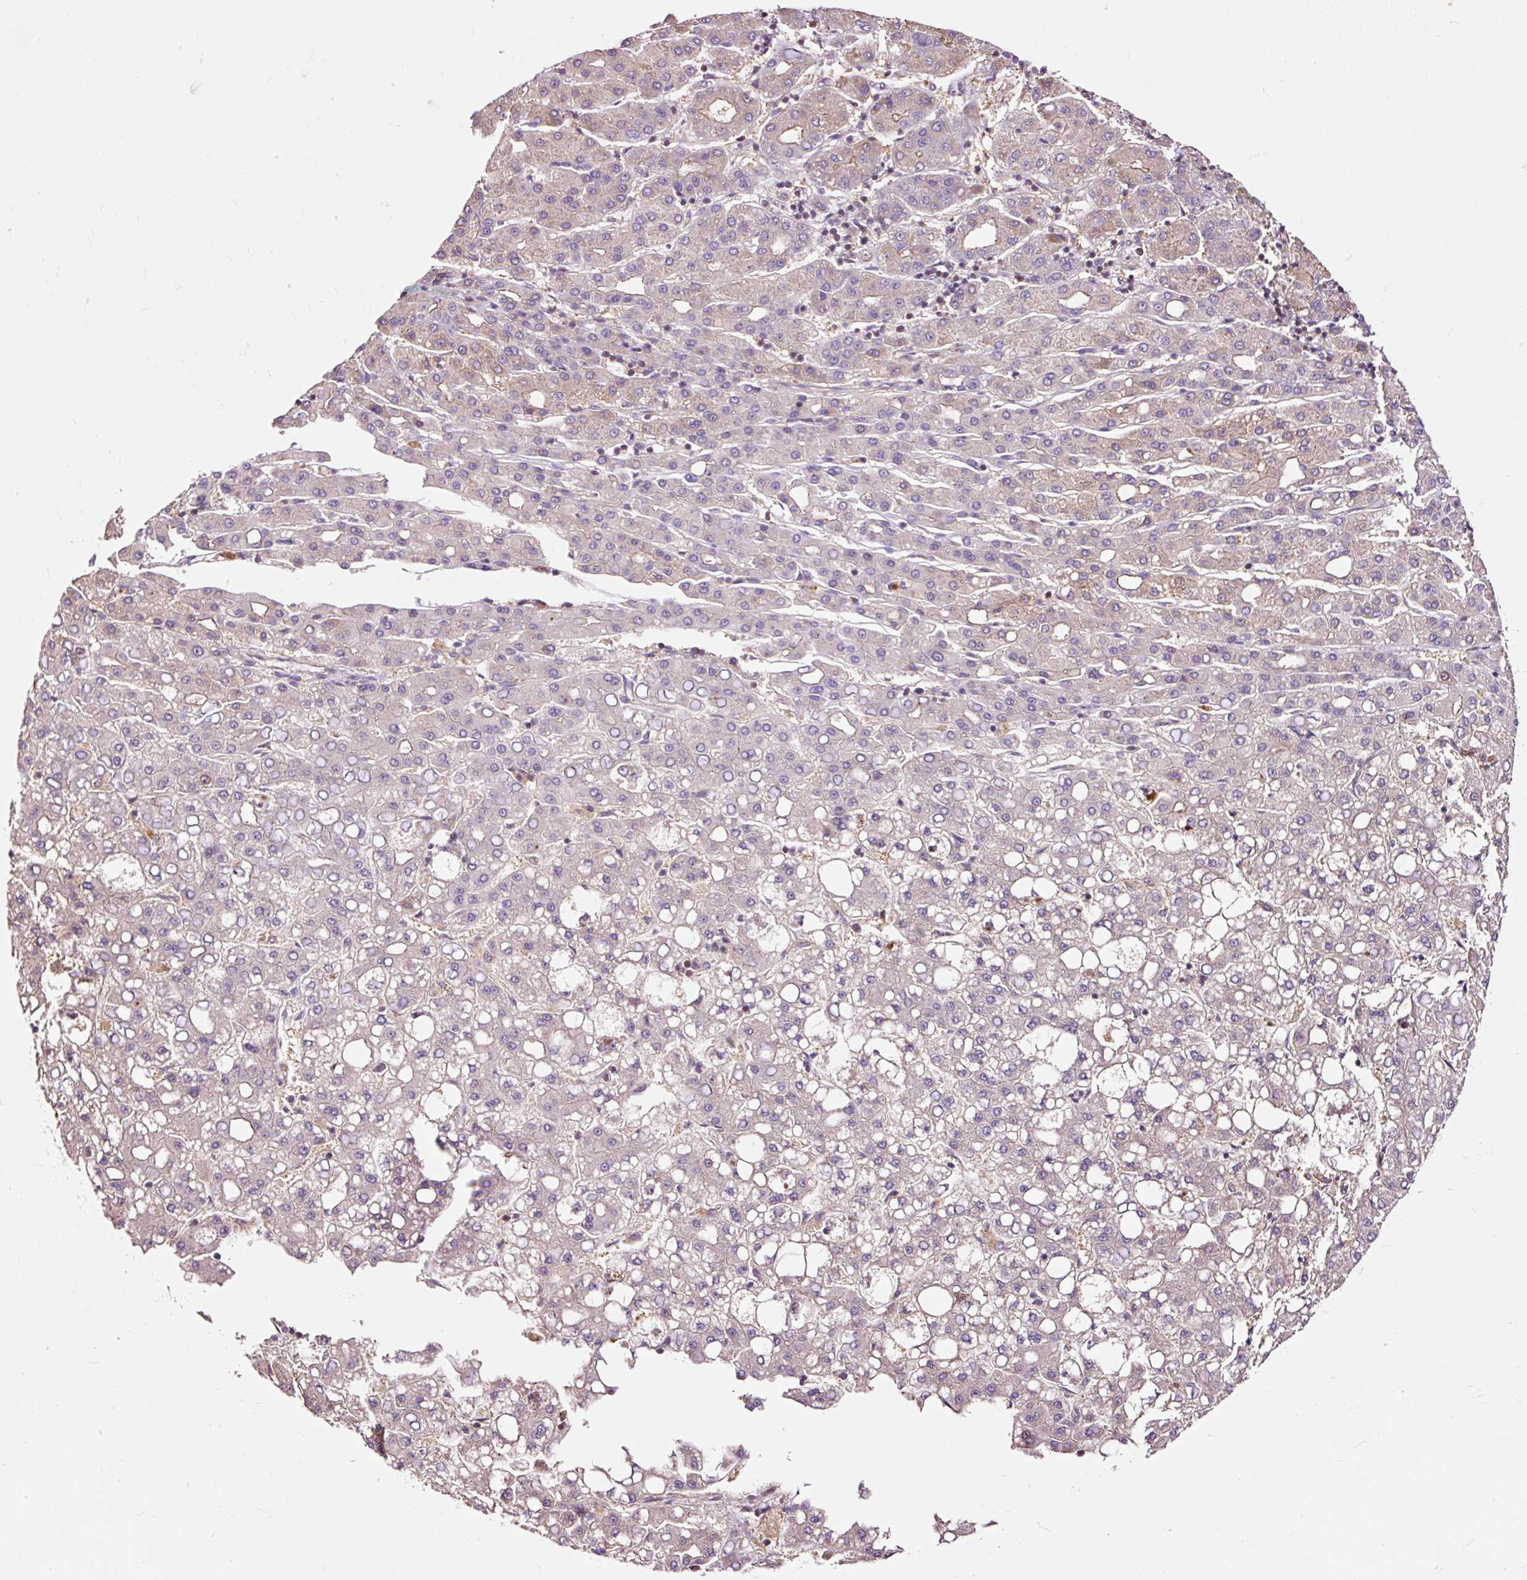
{"staining": {"intensity": "weak", "quantity": "<25%", "location": "cytoplasmic/membranous"}, "tissue": "liver cancer", "cell_type": "Tumor cells", "image_type": "cancer", "snomed": [{"axis": "morphology", "description": "Carcinoma, Hepatocellular, NOS"}, {"axis": "topography", "description": "Liver"}], "caption": "The micrograph reveals no staining of tumor cells in liver hepatocellular carcinoma.", "gene": "BOLA3", "patient": {"sex": "male", "age": 65}}